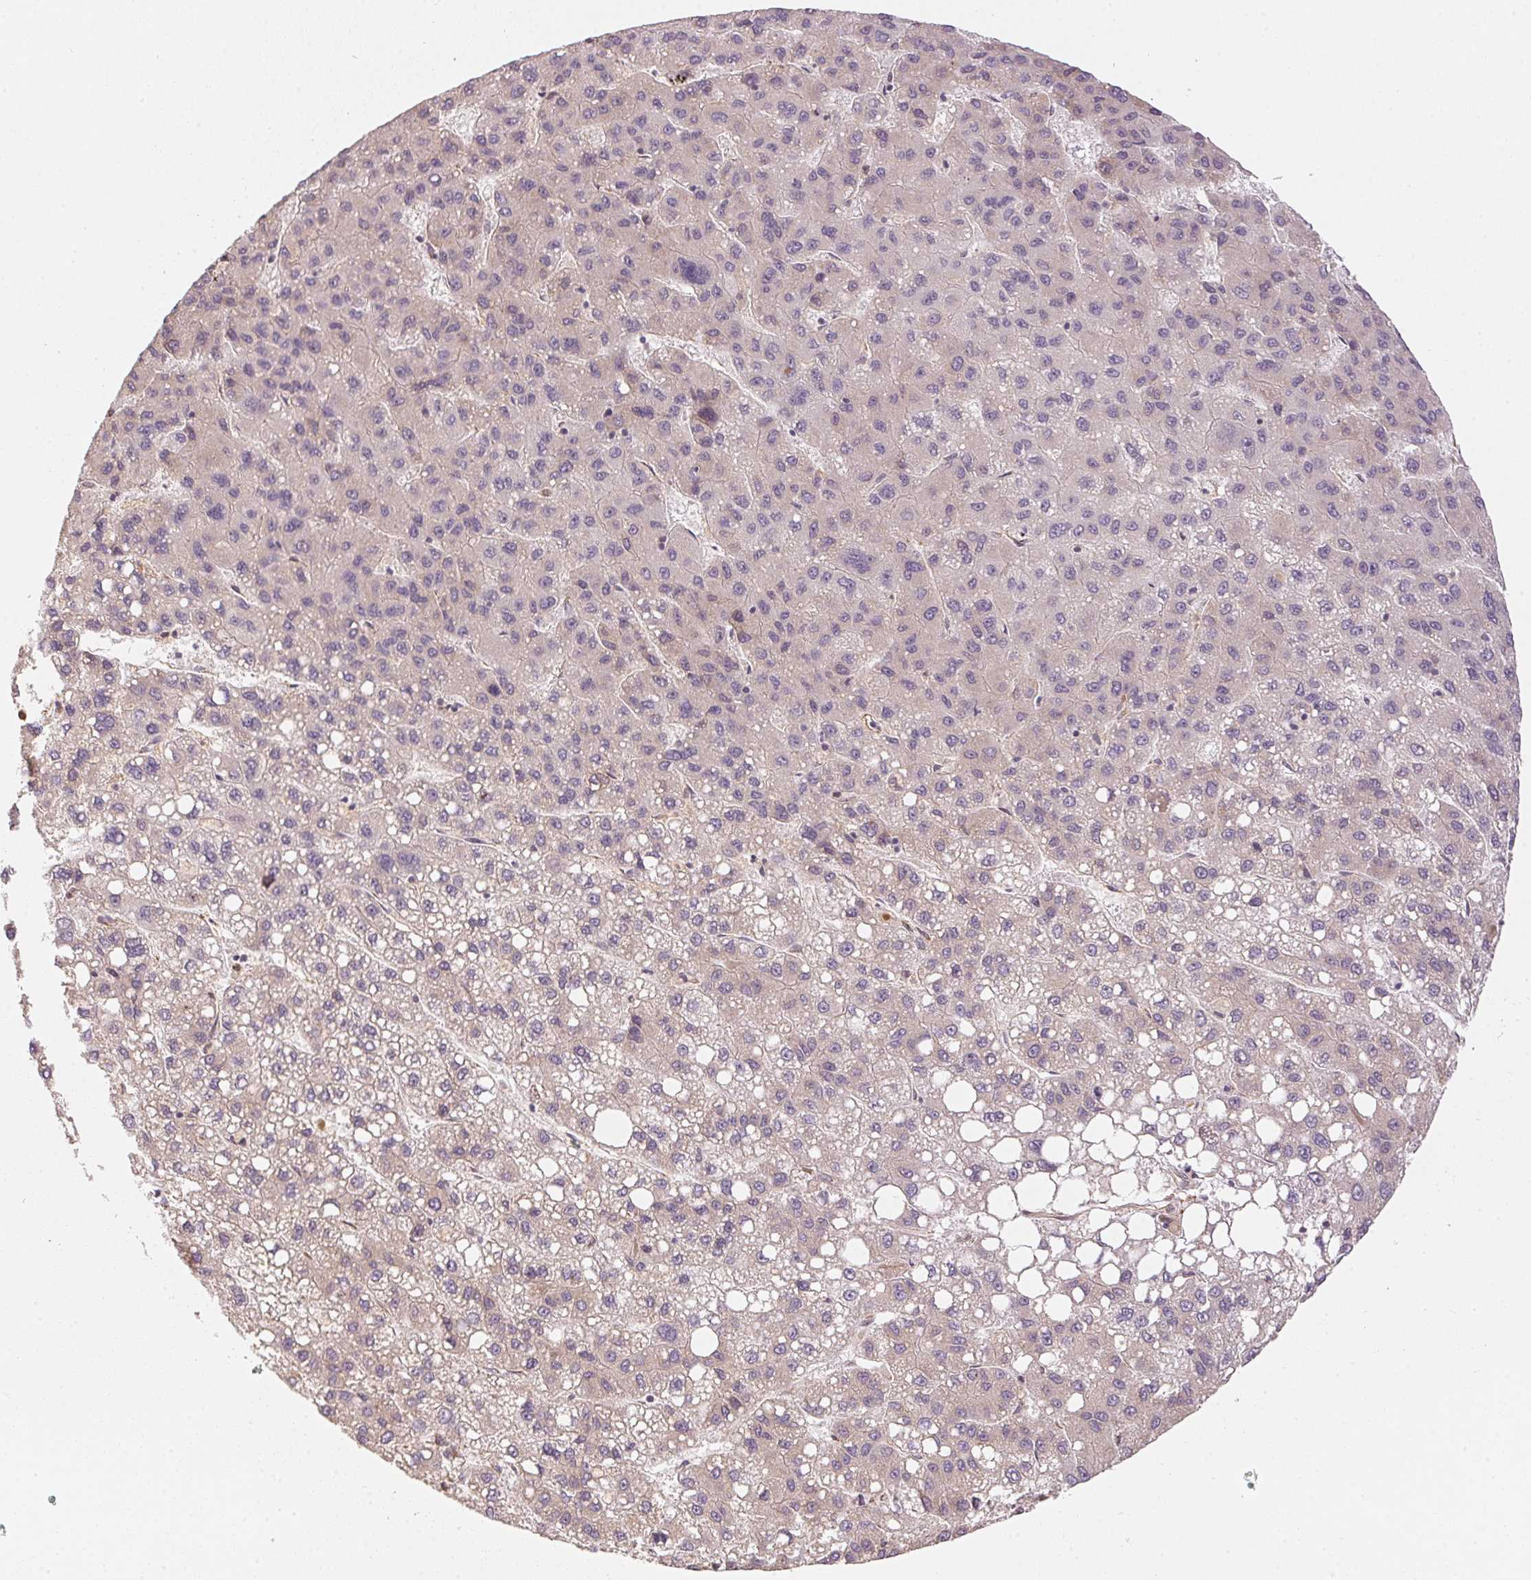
{"staining": {"intensity": "negative", "quantity": "none", "location": "none"}, "tissue": "liver cancer", "cell_type": "Tumor cells", "image_type": "cancer", "snomed": [{"axis": "morphology", "description": "Carcinoma, Hepatocellular, NOS"}, {"axis": "topography", "description": "Liver"}], "caption": "Tumor cells are negative for brown protein staining in liver cancer.", "gene": "STRN4", "patient": {"sex": "female", "age": 82}}